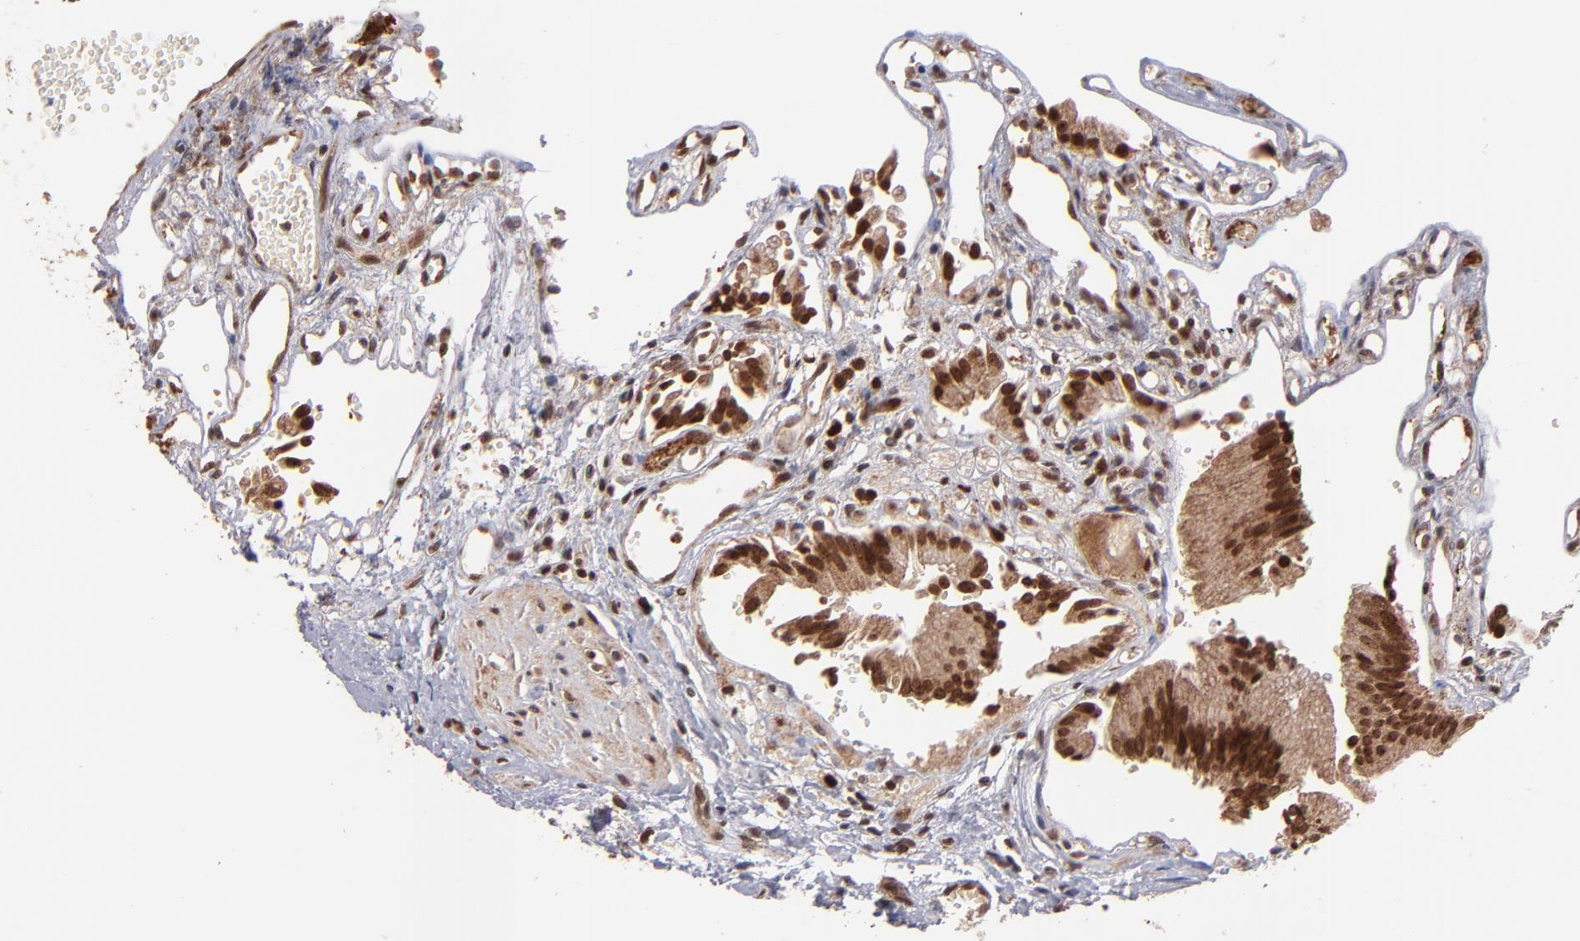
{"staining": {"intensity": "strong", "quantity": ">75%", "location": "cytoplasmic/membranous,nuclear"}, "tissue": "gallbladder", "cell_type": "Glandular cells", "image_type": "normal", "snomed": [{"axis": "morphology", "description": "Normal tissue, NOS"}, {"axis": "topography", "description": "Gallbladder"}], "caption": "Protein analysis of unremarkable gallbladder demonstrates strong cytoplasmic/membranous,nuclear positivity in about >75% of glandular cells.", "gene": "TOP1MT", "patient": {"sex": "male", "age": 65}}